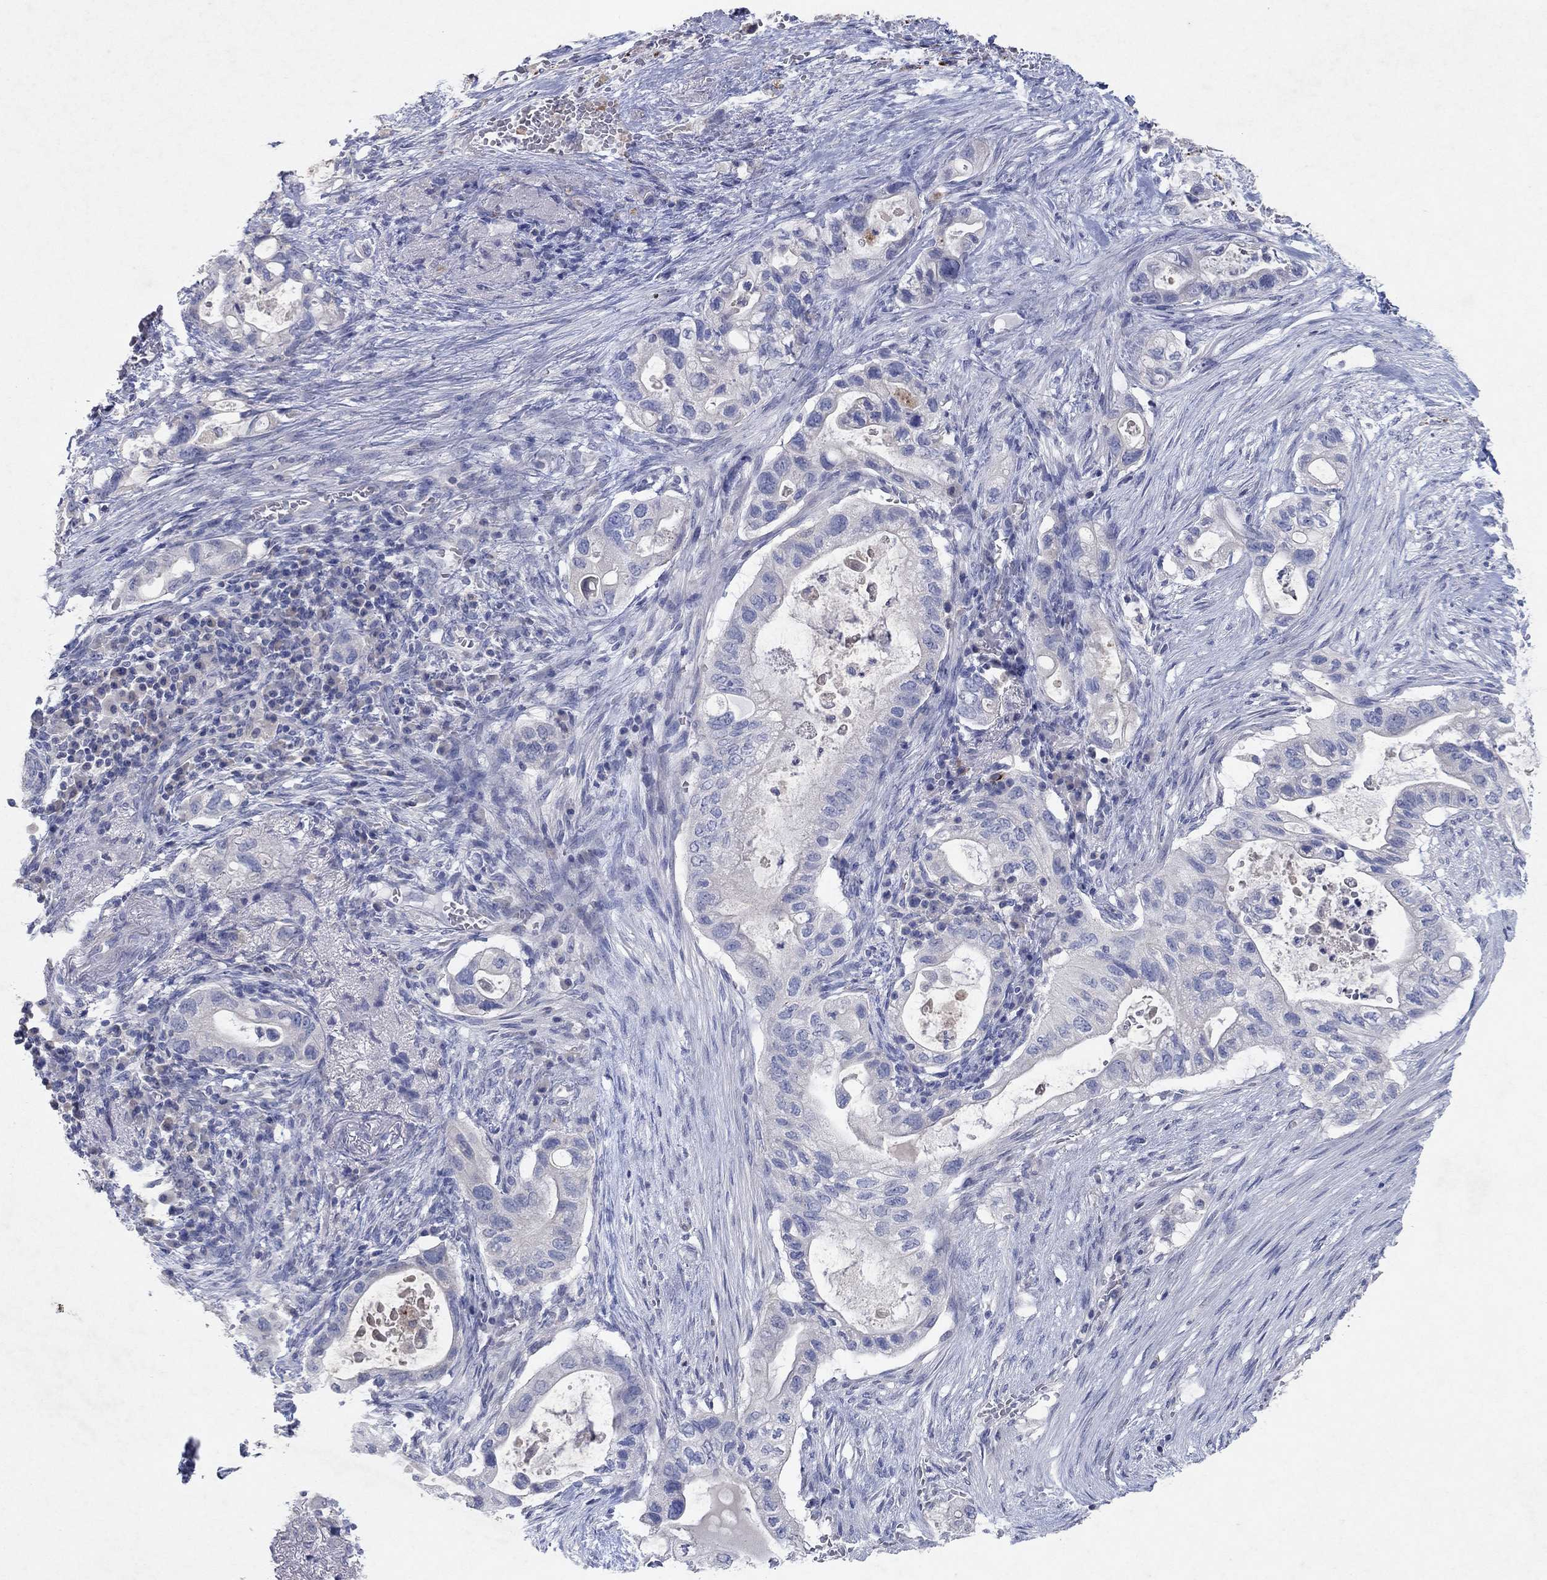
{"staining": {"intensity": "negative", "quantity": "none", "location": "none"}, "tissue": "pancreatic cancer", "cell_type": "Tumor cells", "image_type": "cancer", "snomed": [{"axis": "morphology", "description": "Adenocarcinoma, NOS"}, {"axis": "topography", "description": "Pancreas"}], "caption": "Tumor cells show no significant protein expression in pancreatic adenocarcinoma.", "gene": "KRT40", "patient": {"sex": "female", "age": 72}}